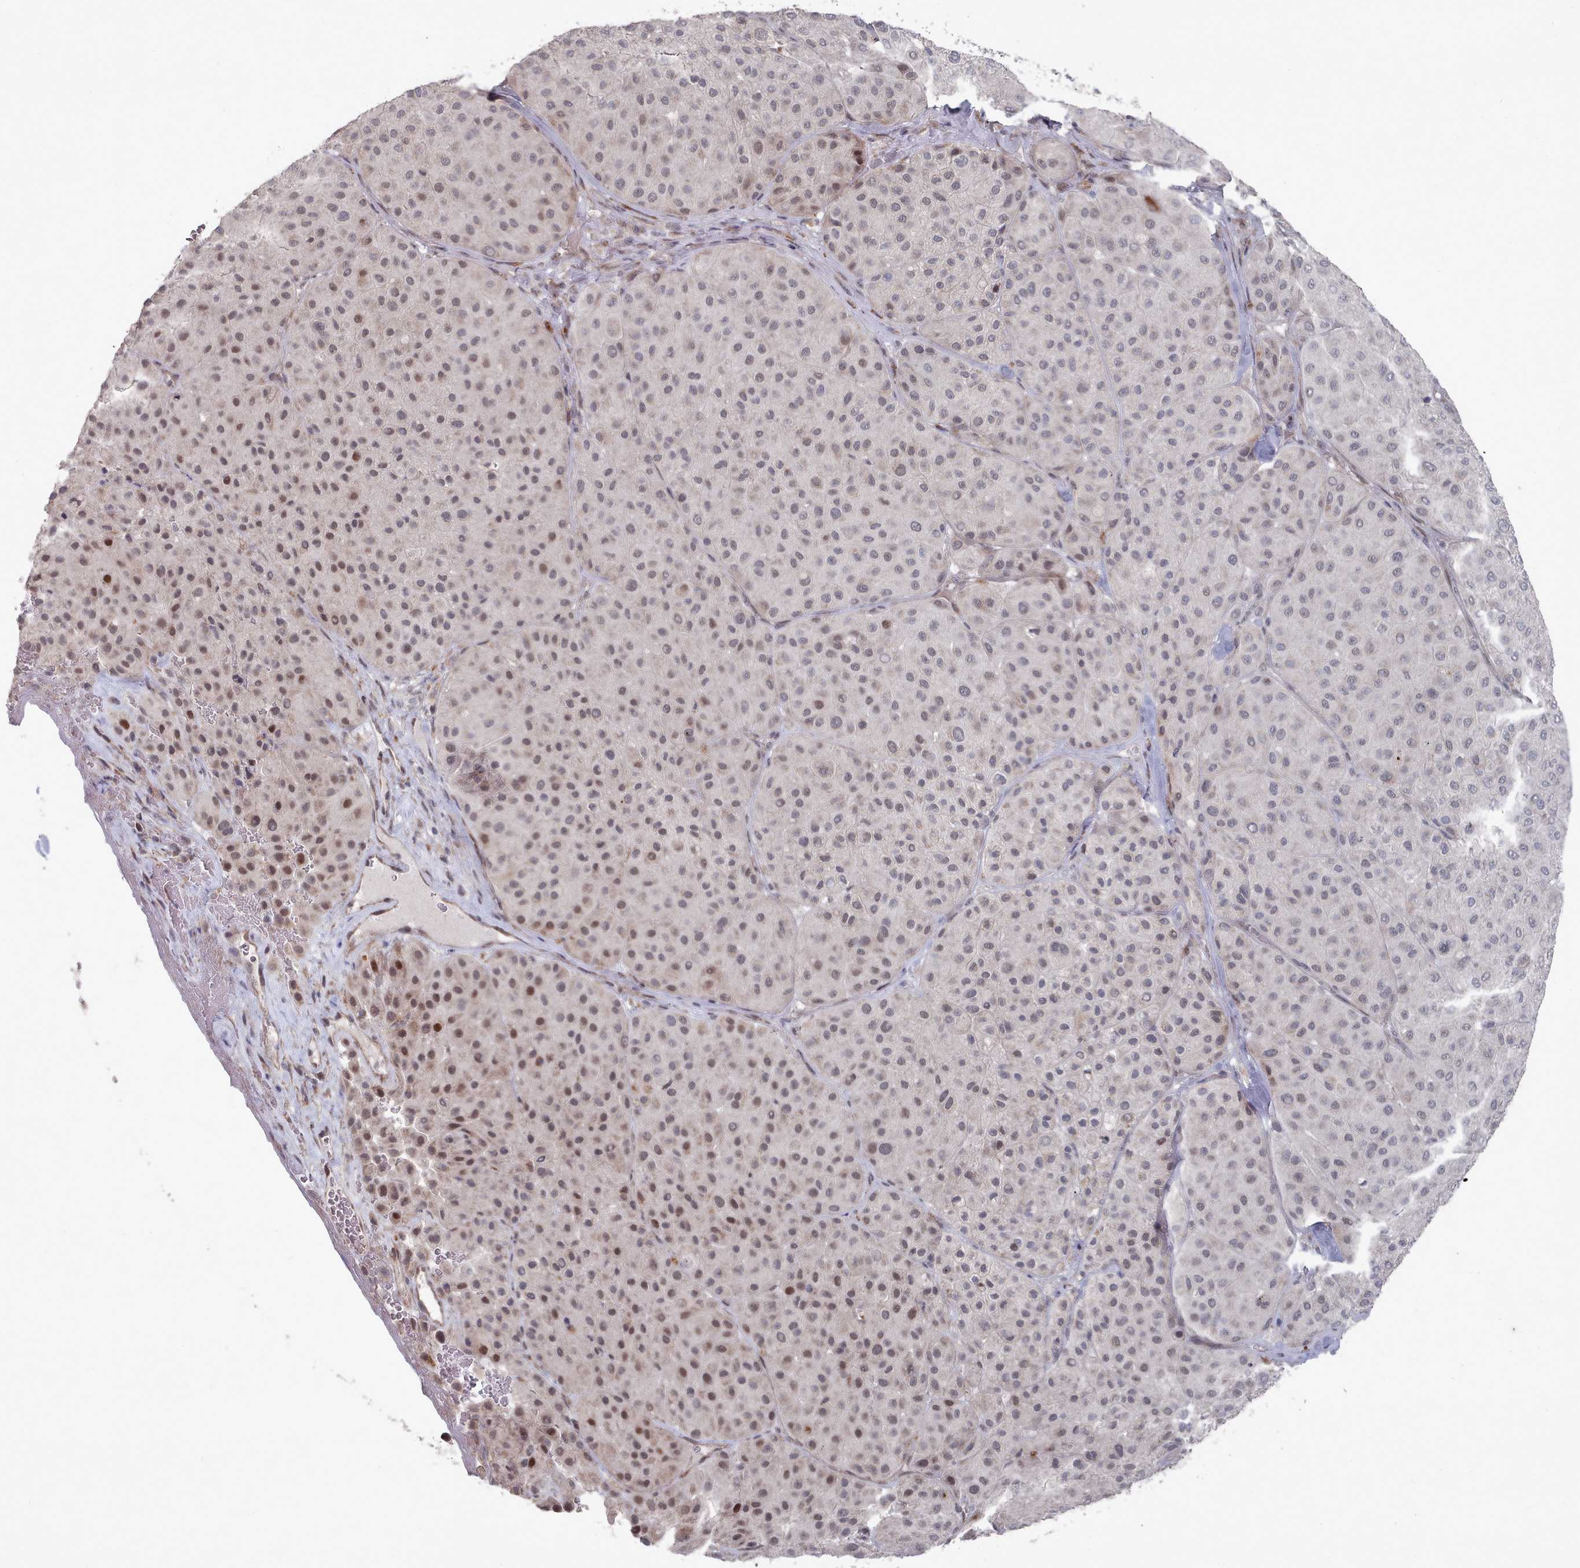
{"staining": {"intensity": "moderate", "quantity": "25%-75%", "location": "nuclear"}, "tissue": "melanoma", "cell_type": "Tumor cells", "image_type": "cancer", "snomed": [{"axis": "morphology", "description": "Malignant melanoma, Metastatic site"}, {"axis": "topography", "description": "Smooth muscle"}], "caption": "This histopathology image exhibits immunohistochemistry staining of human melanoma, with medium moderate nuclear staining in about 25%-75% of tumor cells.", "gene": "CPSF4", "patient": {"sex": "male", "age": 41}}